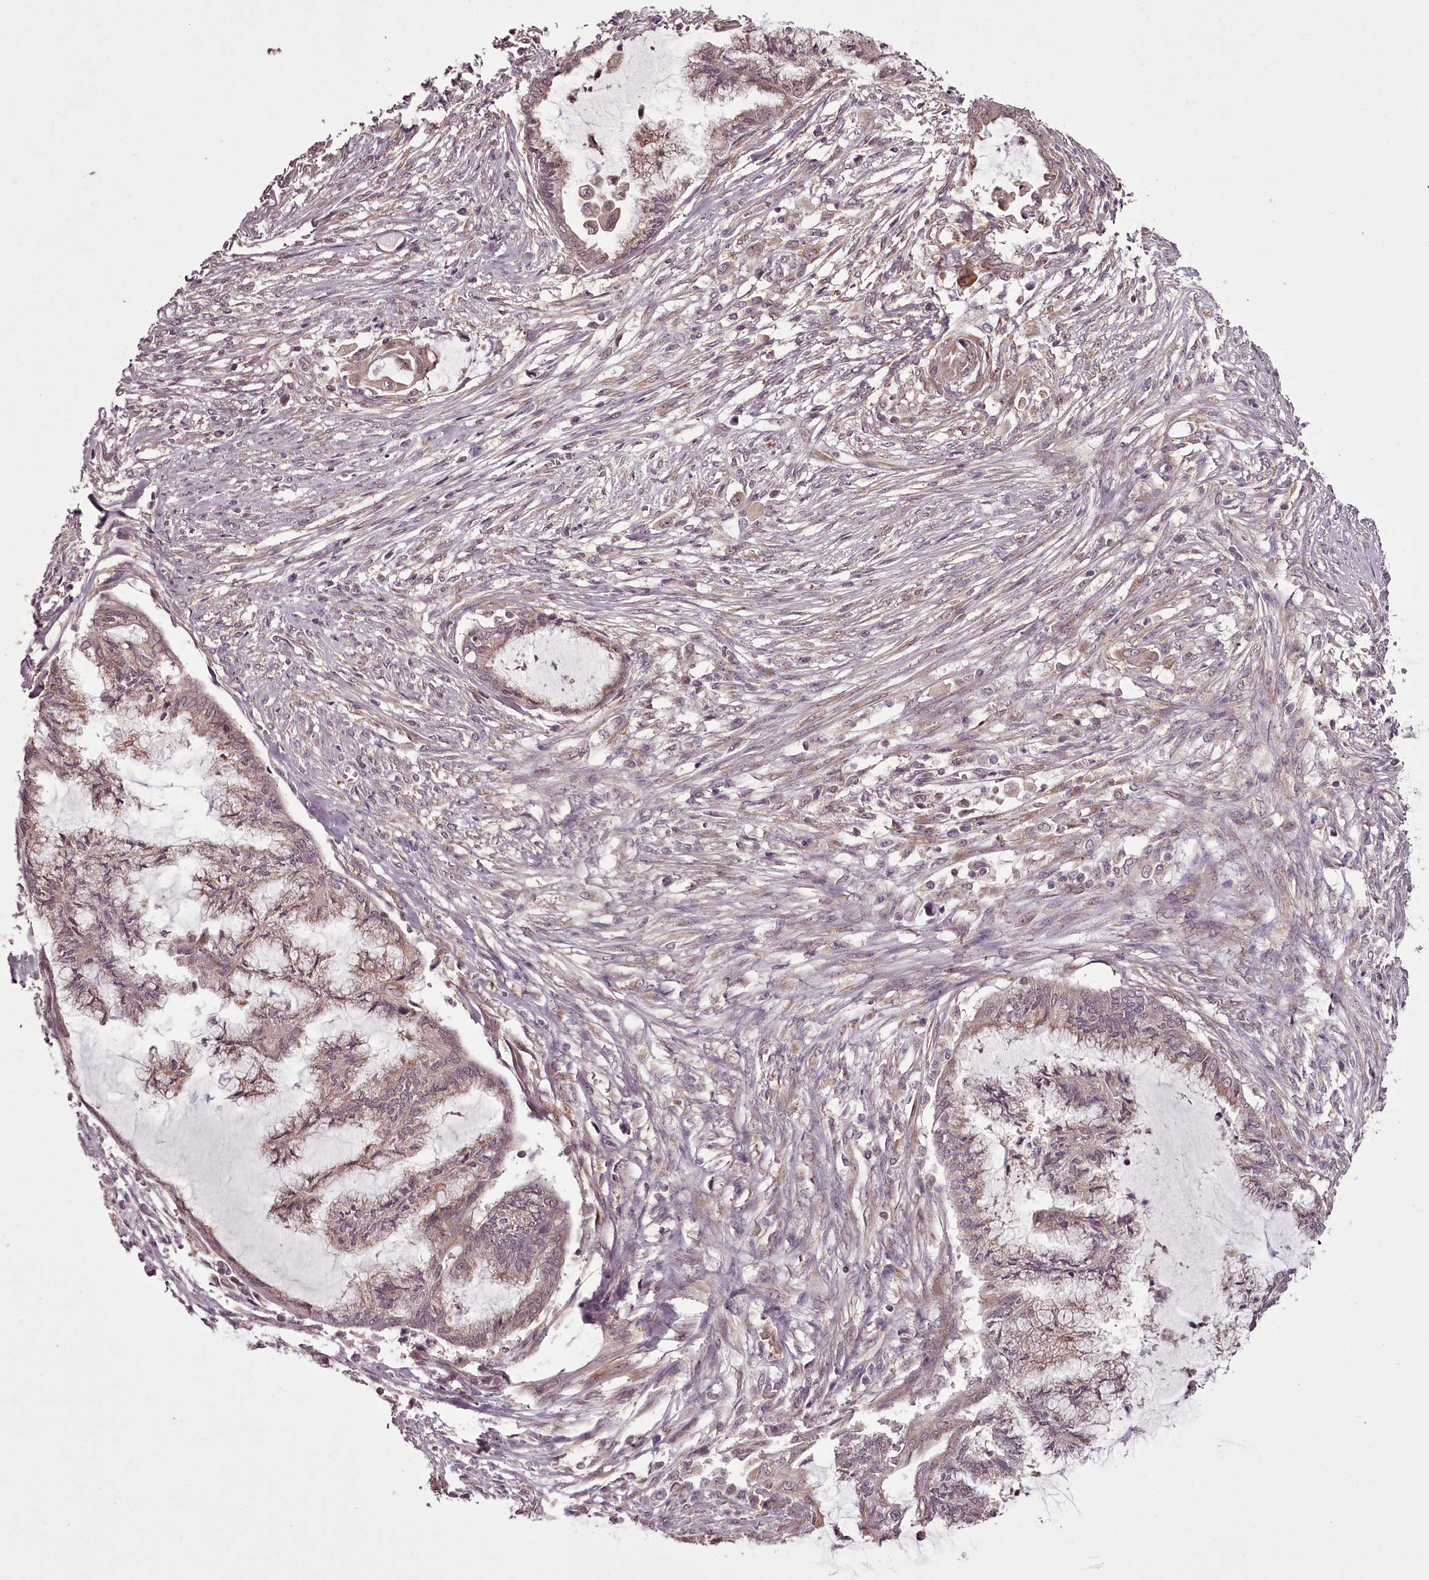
{"staining": {"intensity": "weak", "quantity": "<25%", "location": "cytoplasmic/membranous"}, "tissue": "endometrial cancer", "cell_type": "Tumor cells", "image_type": "cancer", "snomed": [{"axis": "morphology", "description": "Adenocarcinoma, NOS"}, {"axis": "topography", "description": "Endometrium"}], "caption": "DAB immunohistochemical staining of adenocarcinoma (endometrial) shows no significant positivity in tumor cells.", "gene": "CCDC92", "patient": {"sex": "female", "age": 86}}